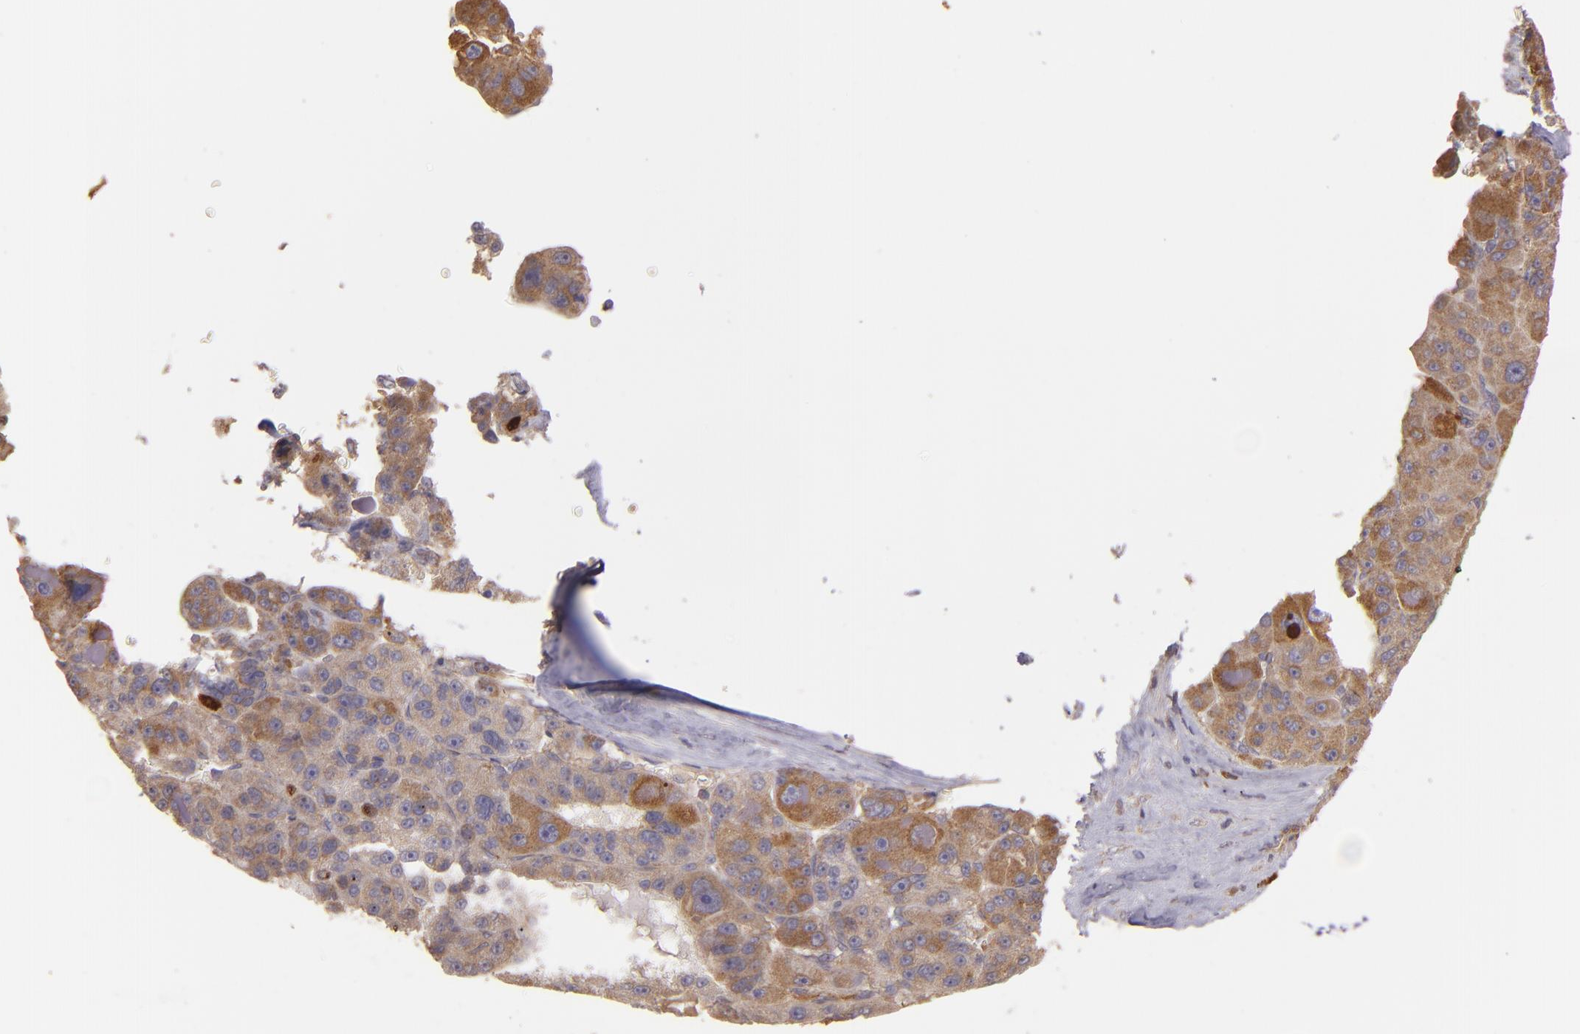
{"staining": {"intensity": "strong", "quantity": ">75%", "location": "cytoplasmic/membranous"}, "tissue": "liver cancer", "cell_type": "Tumor cells", "image_type": "cancer", "snomed": [{"axis": "morphology", "description": "Carcinoma, Hepatocellular, NOS"}, {"axis": "topography", "description": "Liver"}], "caption": "Immunohistochemical staining of liver cancer shows strong cytoplasmic/membranous protein expression in about >75% of tumor cells.", "gene": "ECE1", "patient": {"sex": "male", "age": 76}}